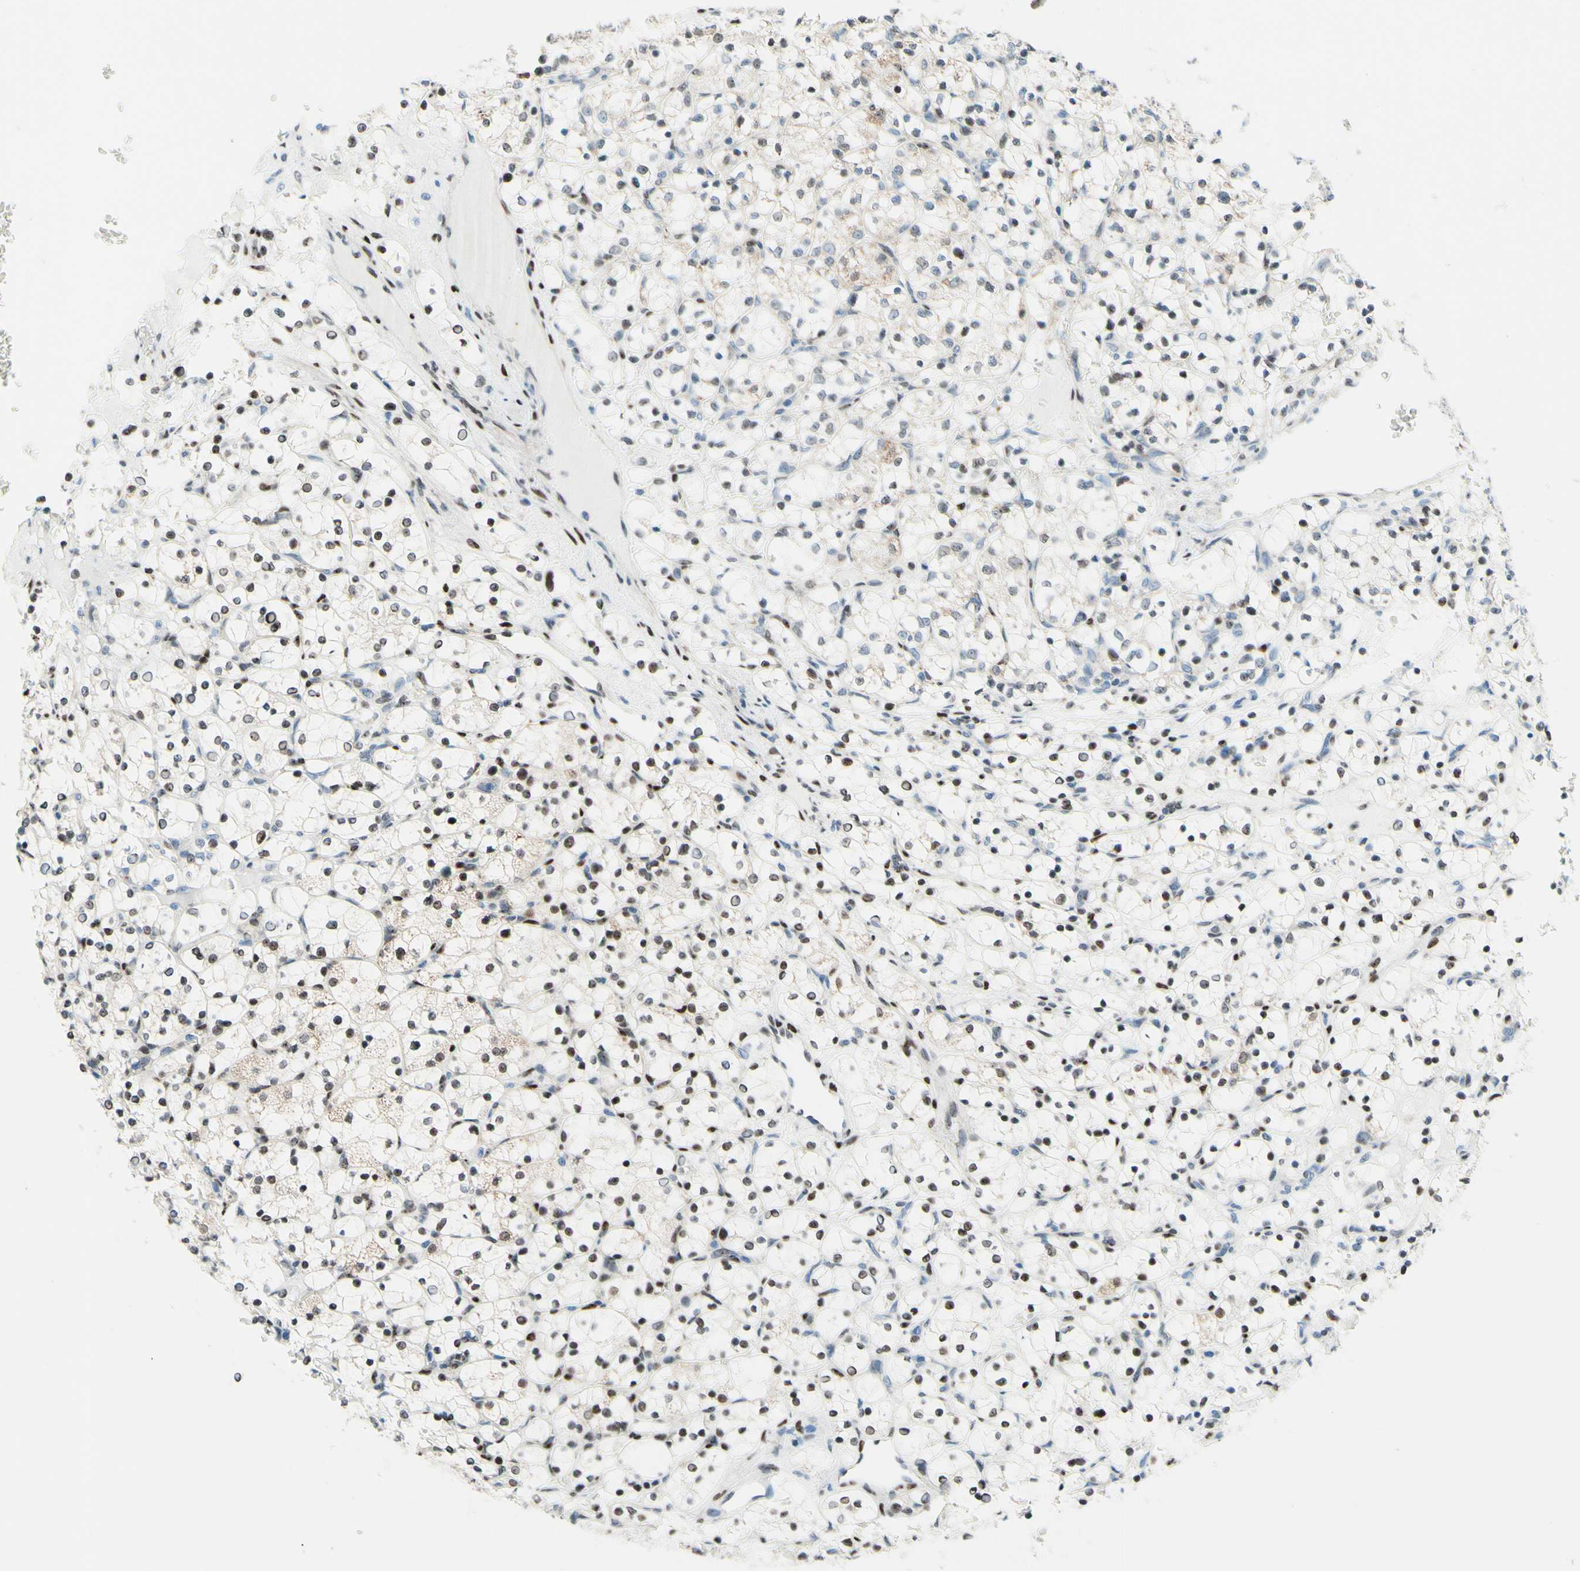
{"staining": {"intensity": "weak", "quantity": "25%-75%", "location": "nuclear"}, "tissue": "renal cancer", "cell_type": "Tumor cells", "image_type": "cancer", "snomed": [{"axis": "morphology", "description": "Adenocarcinoma, NOS"}, {"axis": "topography", "description": "Kidney"}], "caption": "Renal cancer stained with DAB immunohistochemistry displays low levels of weak nuclear expression in about 25%-75% of tumor cells. (DAB (3,3'-diaminobenzidine) = brown stain, brightfield microscopy at high magnification).", "gene": "CBX7", "patient": {"sex": "female", "age": 69}}